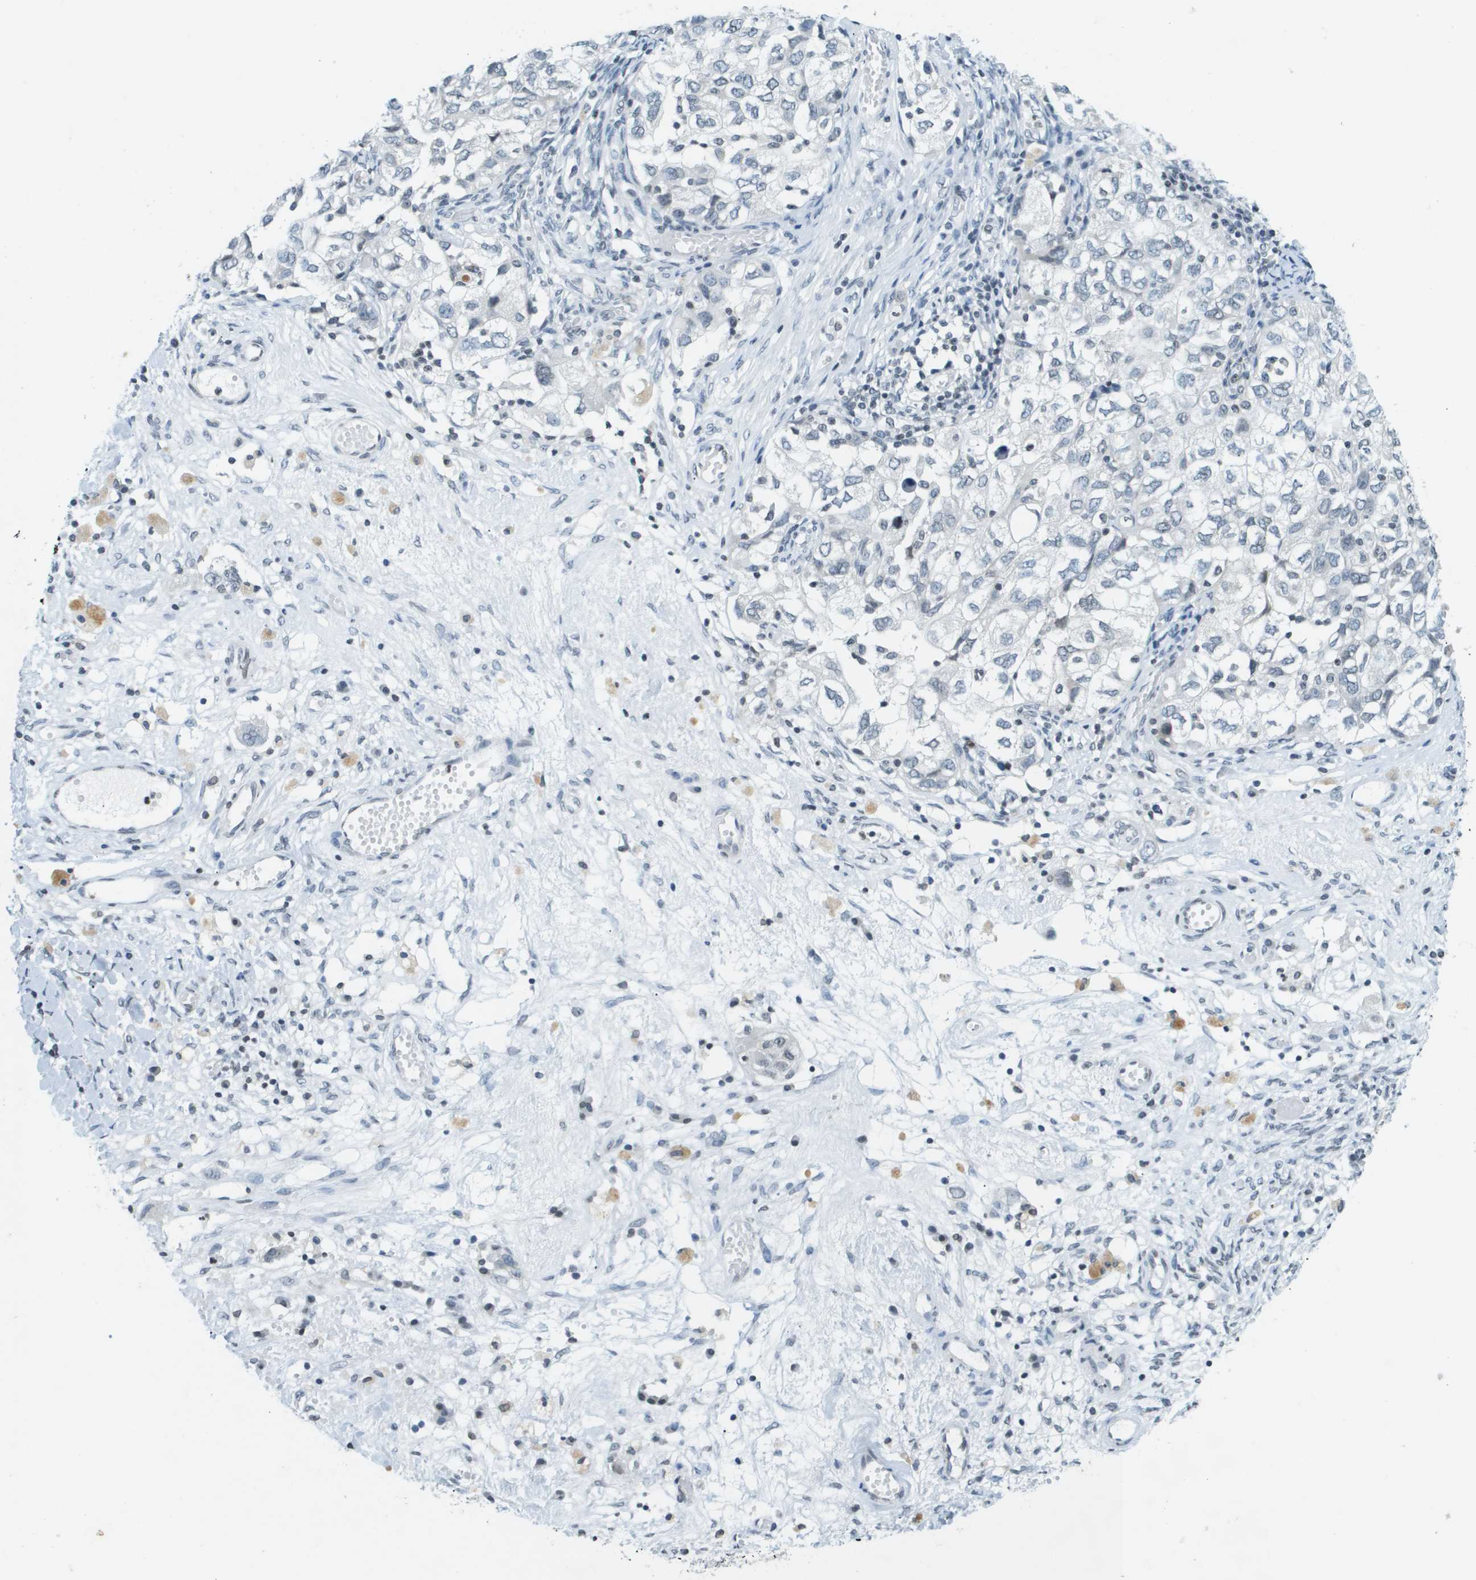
{"staining": {"intensity": "negative", "quantity": "none", "location": "none"}, "tissue": "ovarian cancer", "cell_type": "Tumor cells", "image_type": "cancer", "snomed": [{"axis": "morphology", "description": "Carcinoma, NOS"}, {"axis": "morphology", "description": "Cystadenocarcinoma, serous, NOS"}, {"axis": "topography", "description": "Ovary"}], "caption": "Immunohistochemistry (IHC) of human ovarian cancer shows no expression in tumor cells.", "gene": "UVRAG", "patient": {"sex": "female", "age": 69}}